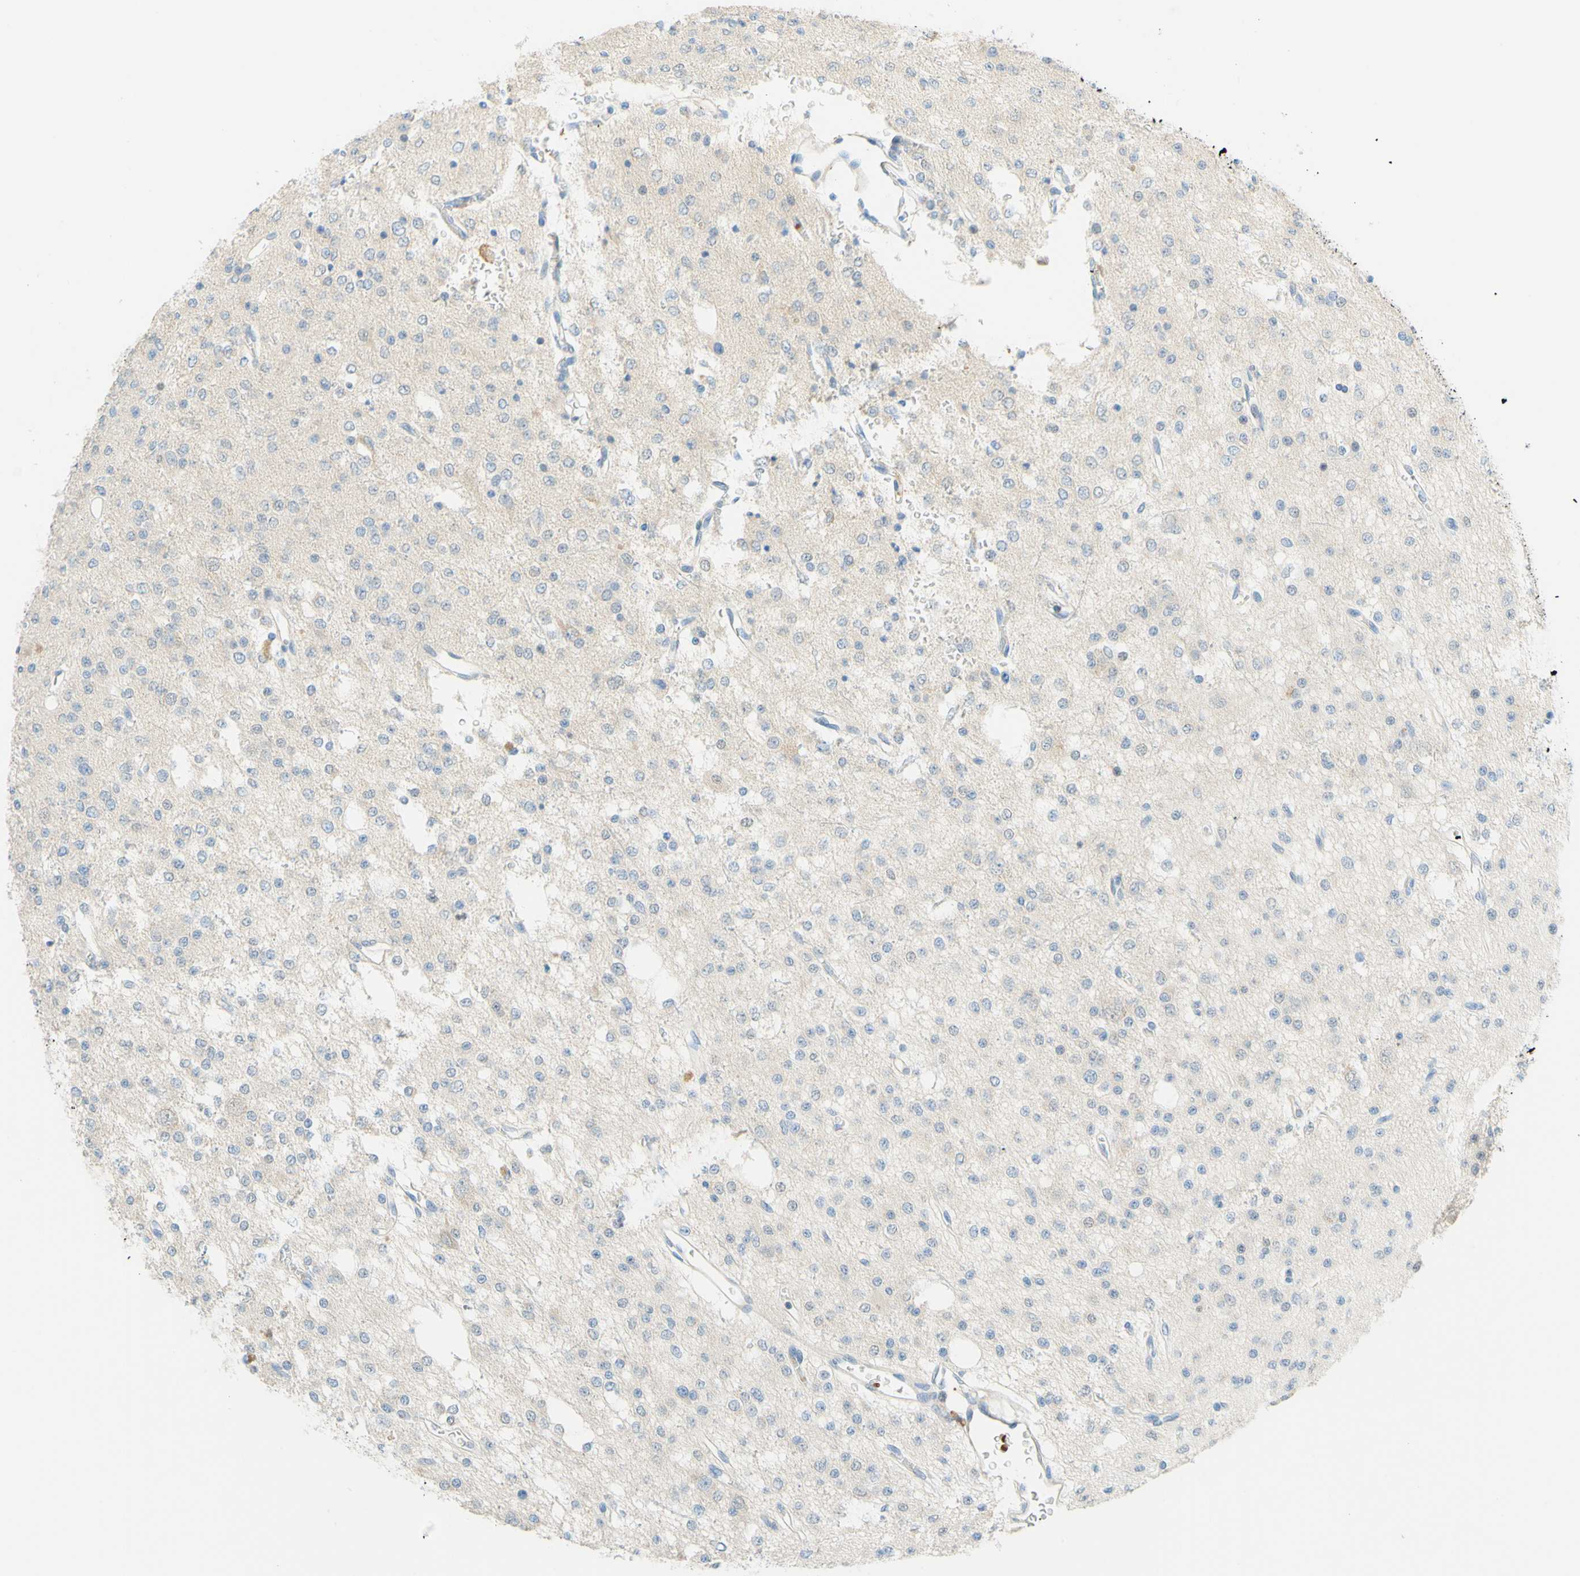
{"staining": {"intensity": "negative", "quantity": "none", "location": "none"}, "tissue": "glioma", "cell_type": "Tumor cells", "image_type": "cancer", "snomed": [{"axis": "morphology", "description": "Glioma, malignant, Low grade"}, {"axis": "topography", "description": "Brain"}], "caption": "A high-resolution photomicrograph shows immunohistochemistry staining of malignant glioma (low-grade), which displays no significant staining in tumor cells.", "gene": "ENTREP2", "patient": {"sex": "male", "age": 38}}